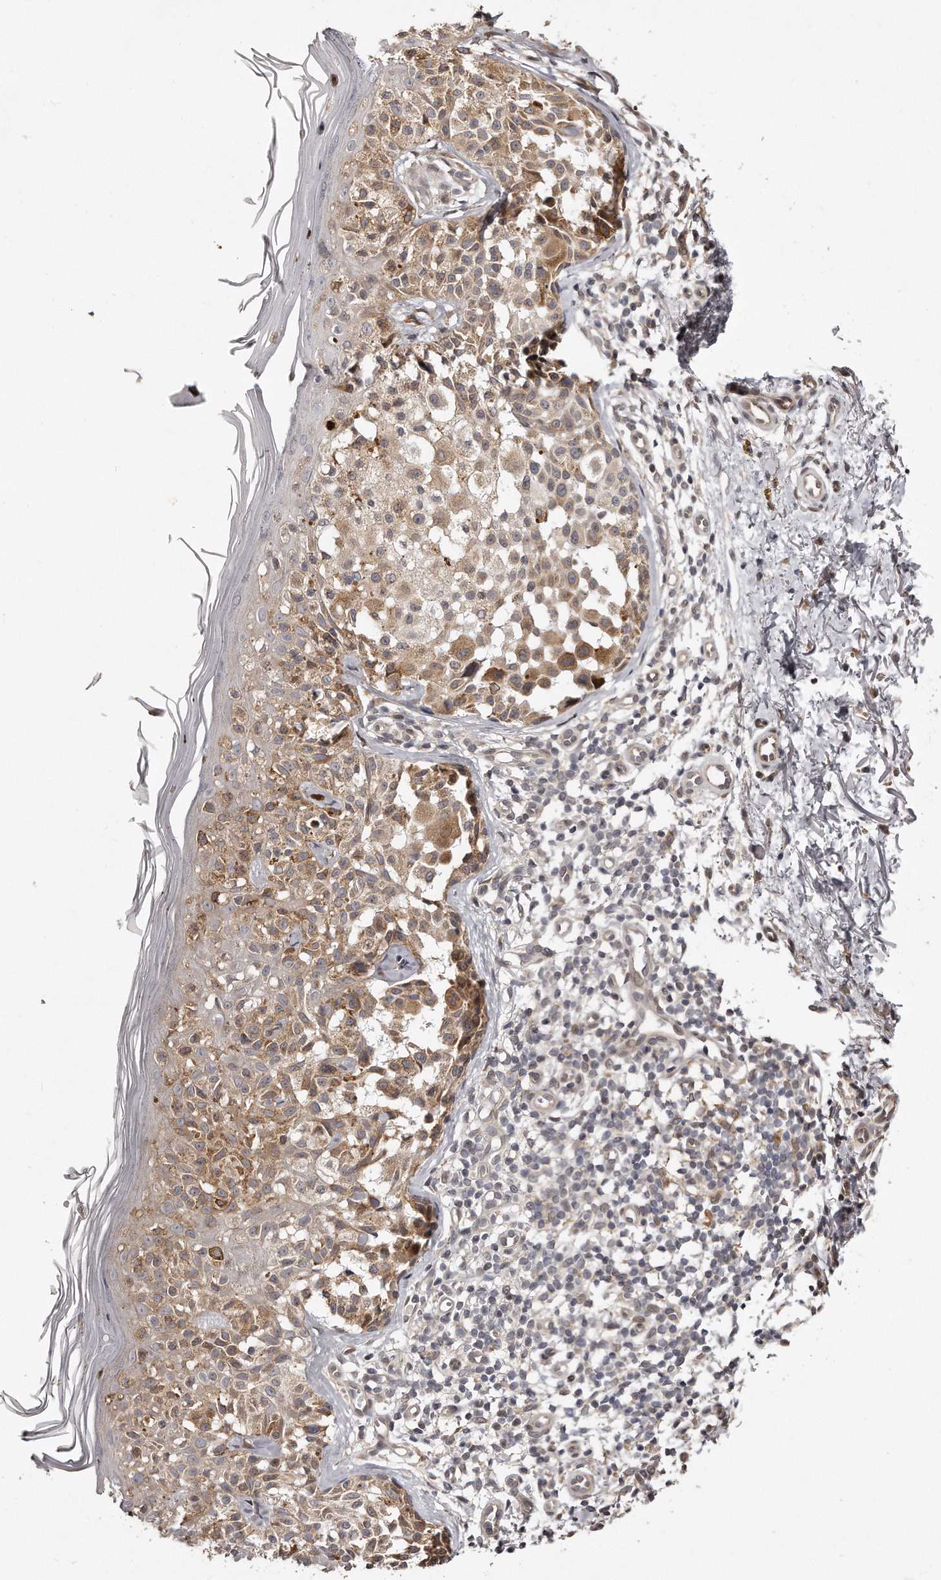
{"staining": {"intensity": "moderate", "quantity": ">75%", "location": "cytoplasmic/membranous"}, "tissue": "melanoma", "cell_type": "Tumor cells", "image_type": "cancer", "snomed": [{"axis": "morphology", "description": "Malignant melanoma, NOS"}, {"axis": "topography", "description": "Skin"}], "caption": "Immunohistochemistry (IHC) image of neoplastic tissue: melanoma stained using IHC demonstrates medium levels of moderate protein expression localized specifically in the cytoplasmic/membranous of tumor cells, appearing as a cytoplasmic/membranous brown color.", "gene": "TRAPPC14", "patient": {"sex": "female", "age": 50}}